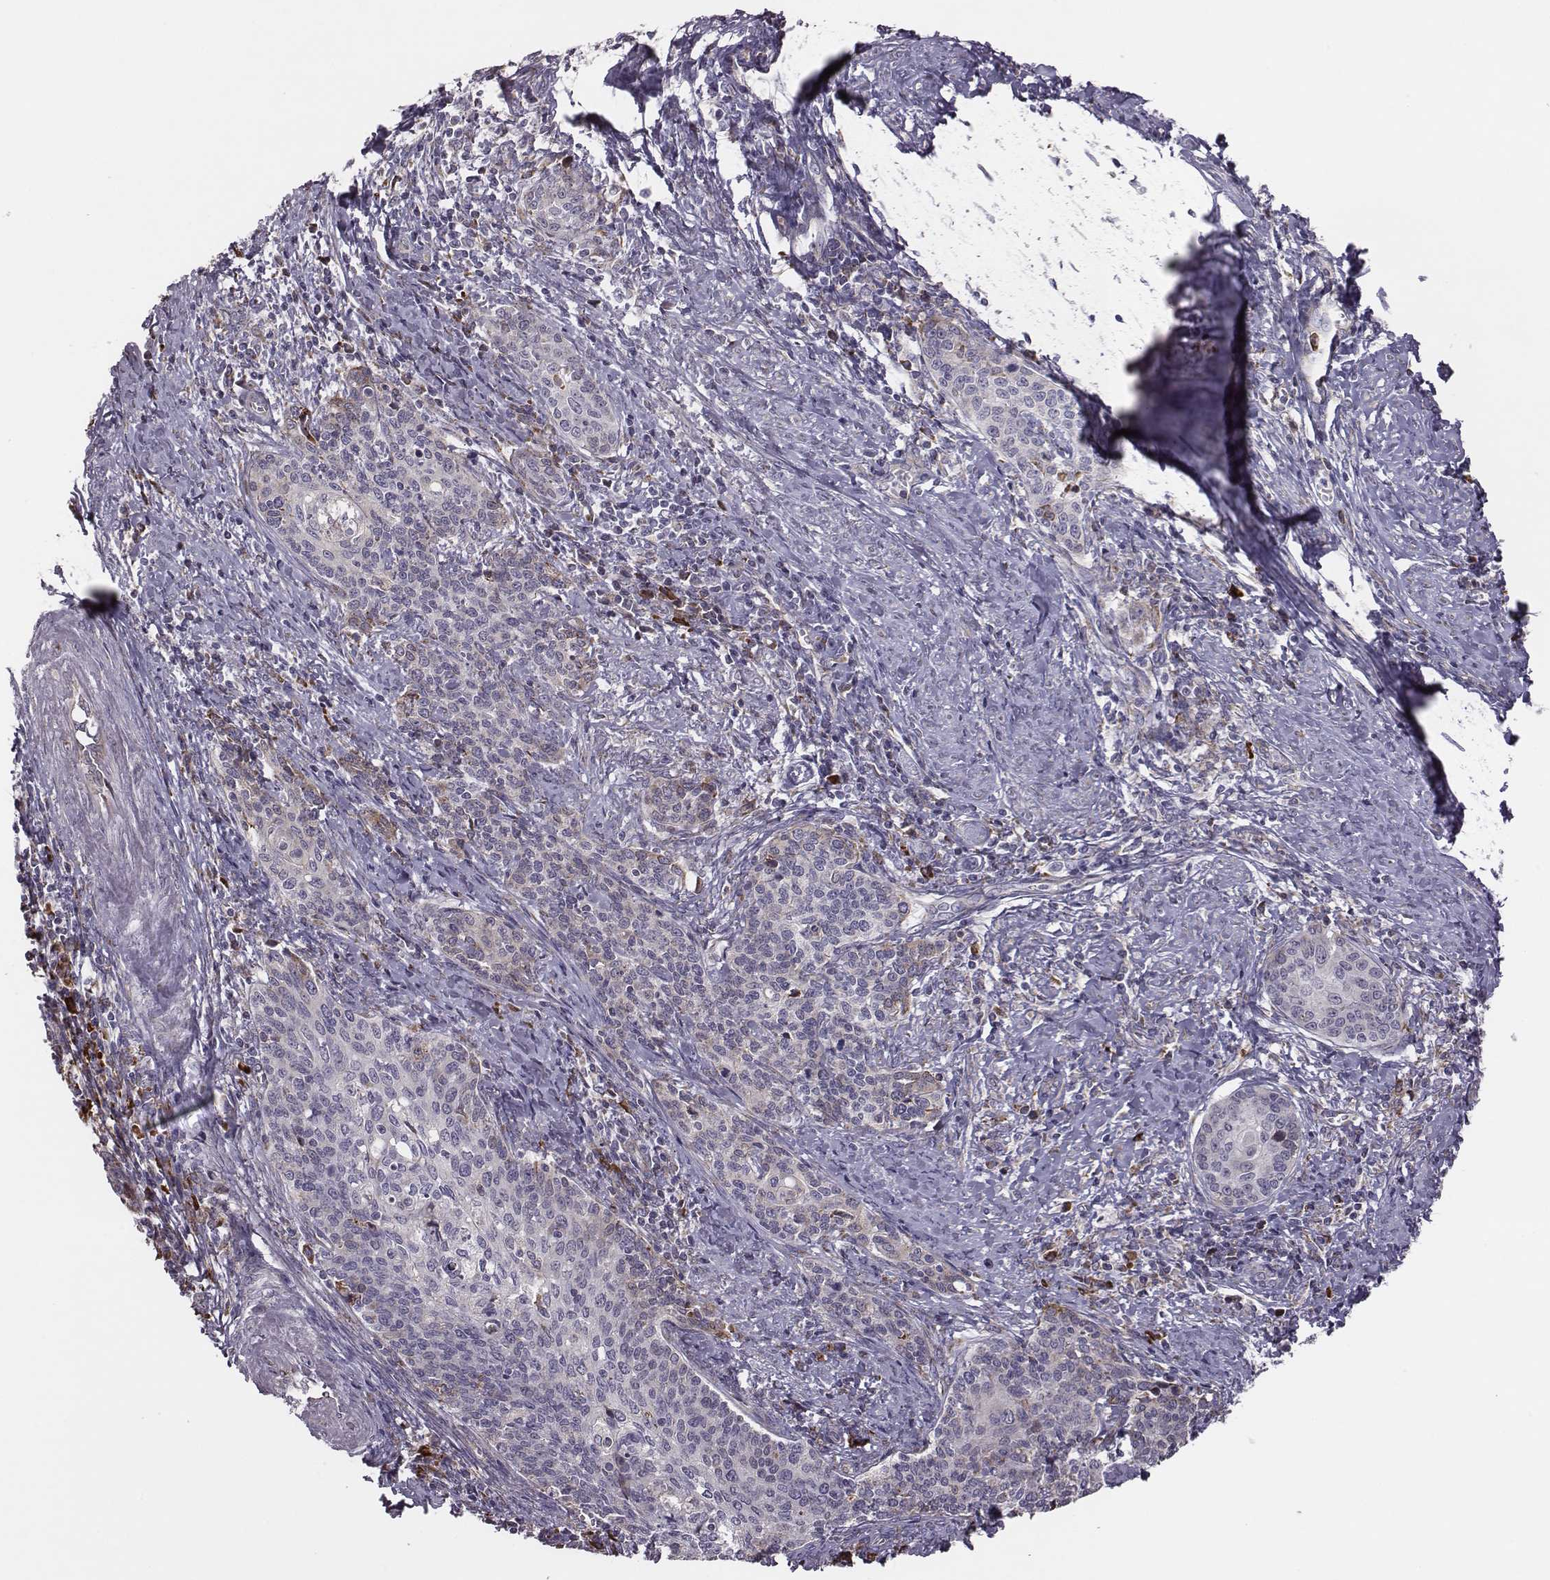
{"staining": {"intensity": "moderate", "quantity": "<25%", "location": "cytoplasmic/membranous"}, "tissue": "cervical cancer", "cell_type": "Tumor cells", "image_type": "cancer", "snomed": [{"axis": "morphology", "description": "Squamous cell carcinoma, NOS"}, {"axis": "topography", "description": "Cervix"}], "caption": "The immunohistochemical stain labels moderate cytoplasmic/membranous expression in tumor cells of cervical cancer tissue.", "gene": "SELENOI", "patient": {"sex": "female", "age": 39}}